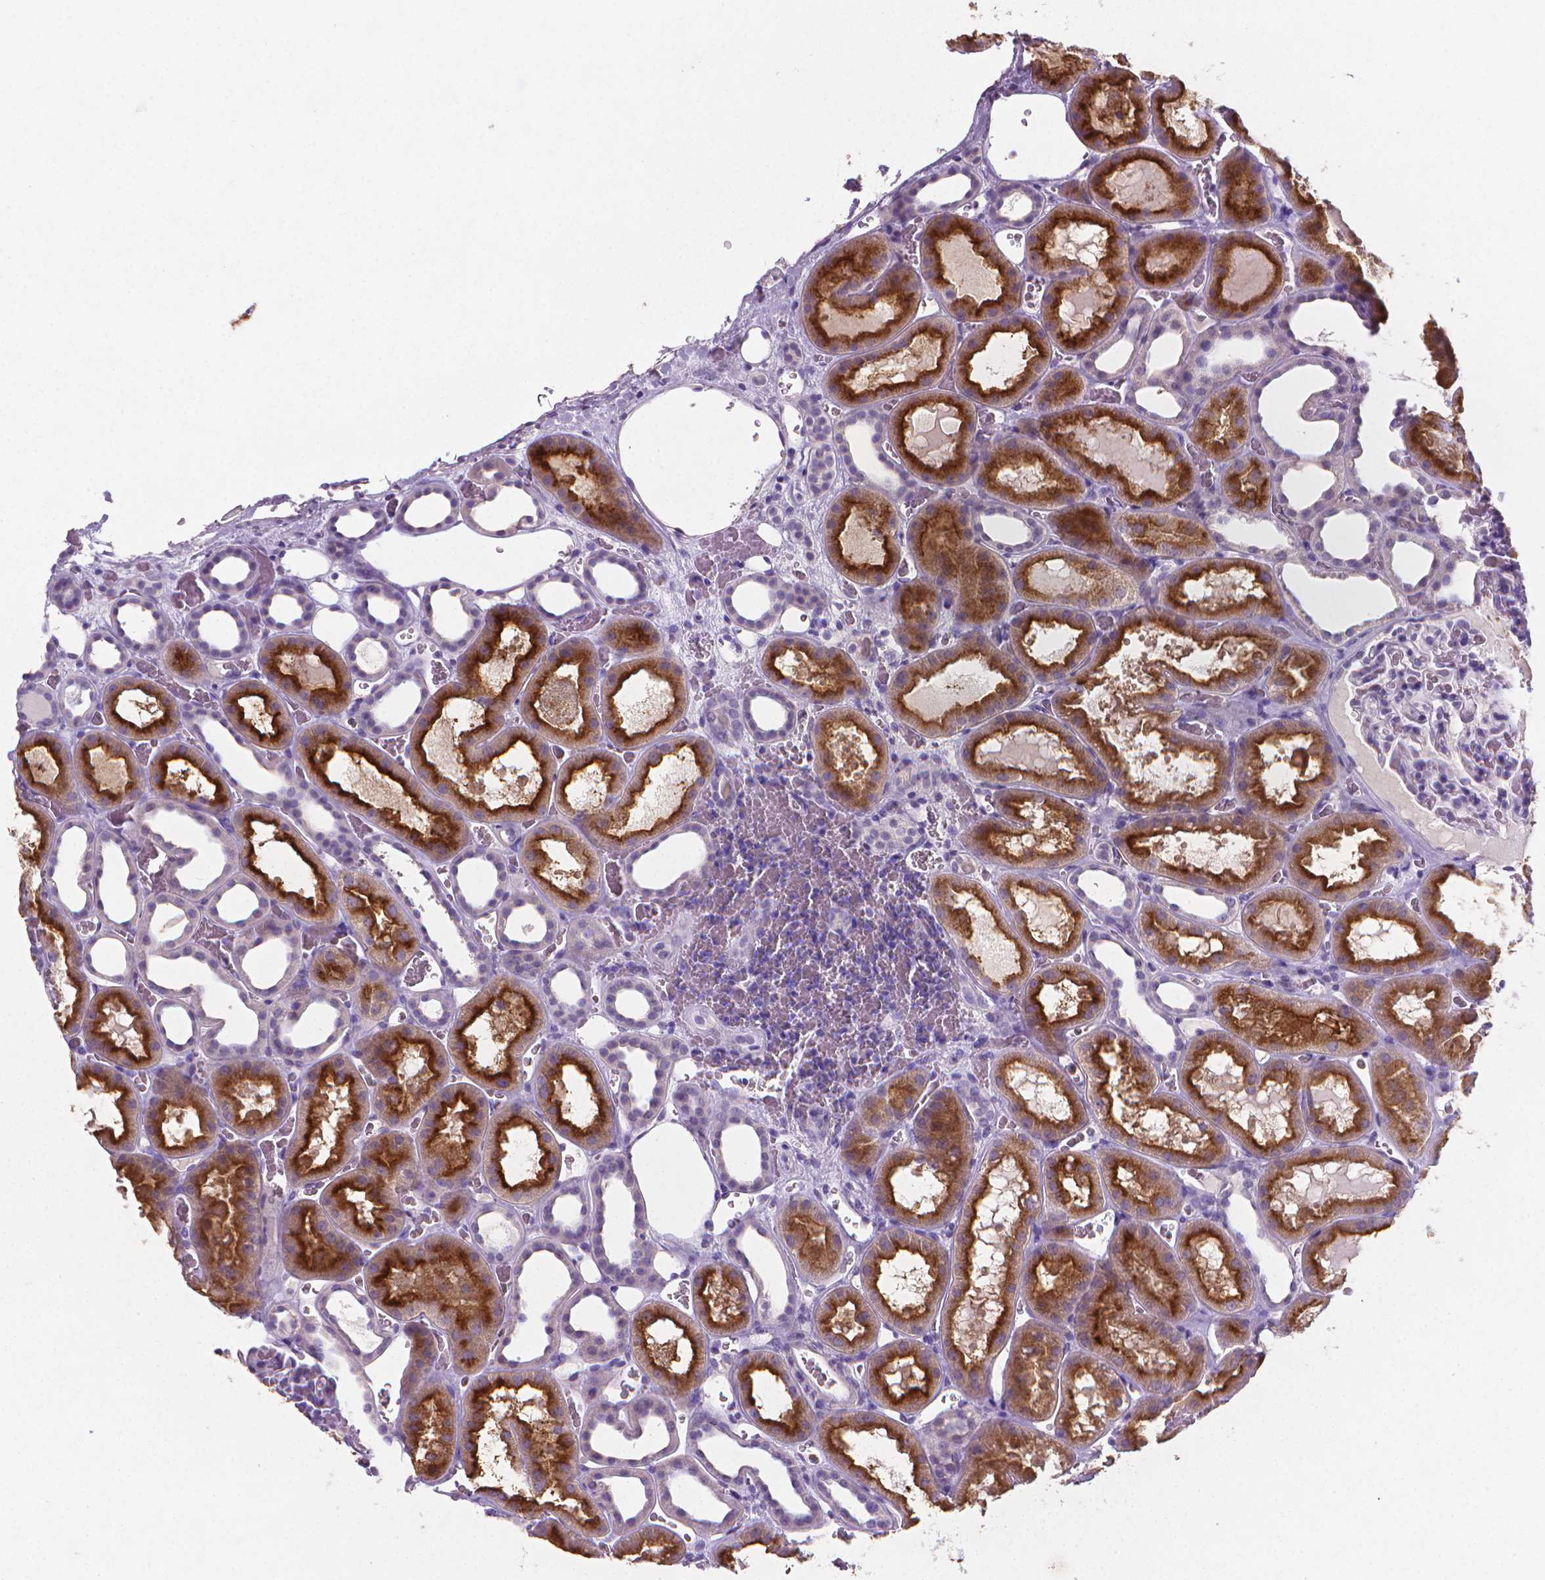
{"staining": {"intensity": "negative", "quantity": "none", "location": "none"}, "tissue": "kidney", "cell_type": "Cells in glomeruli", "image_type": "normal", "snomed": [{"axis": "morphology", "description": "Normal tissue, NOS"}, {"axis": "topography", "description": "Kidney"}], "caption": "This is an immunohistochemistry histopathology image of normal kidney. There is no expression in cells in glomeruli.", "gene": "XPNPEP2", "patient": {"sex": "female", "age": 41}}